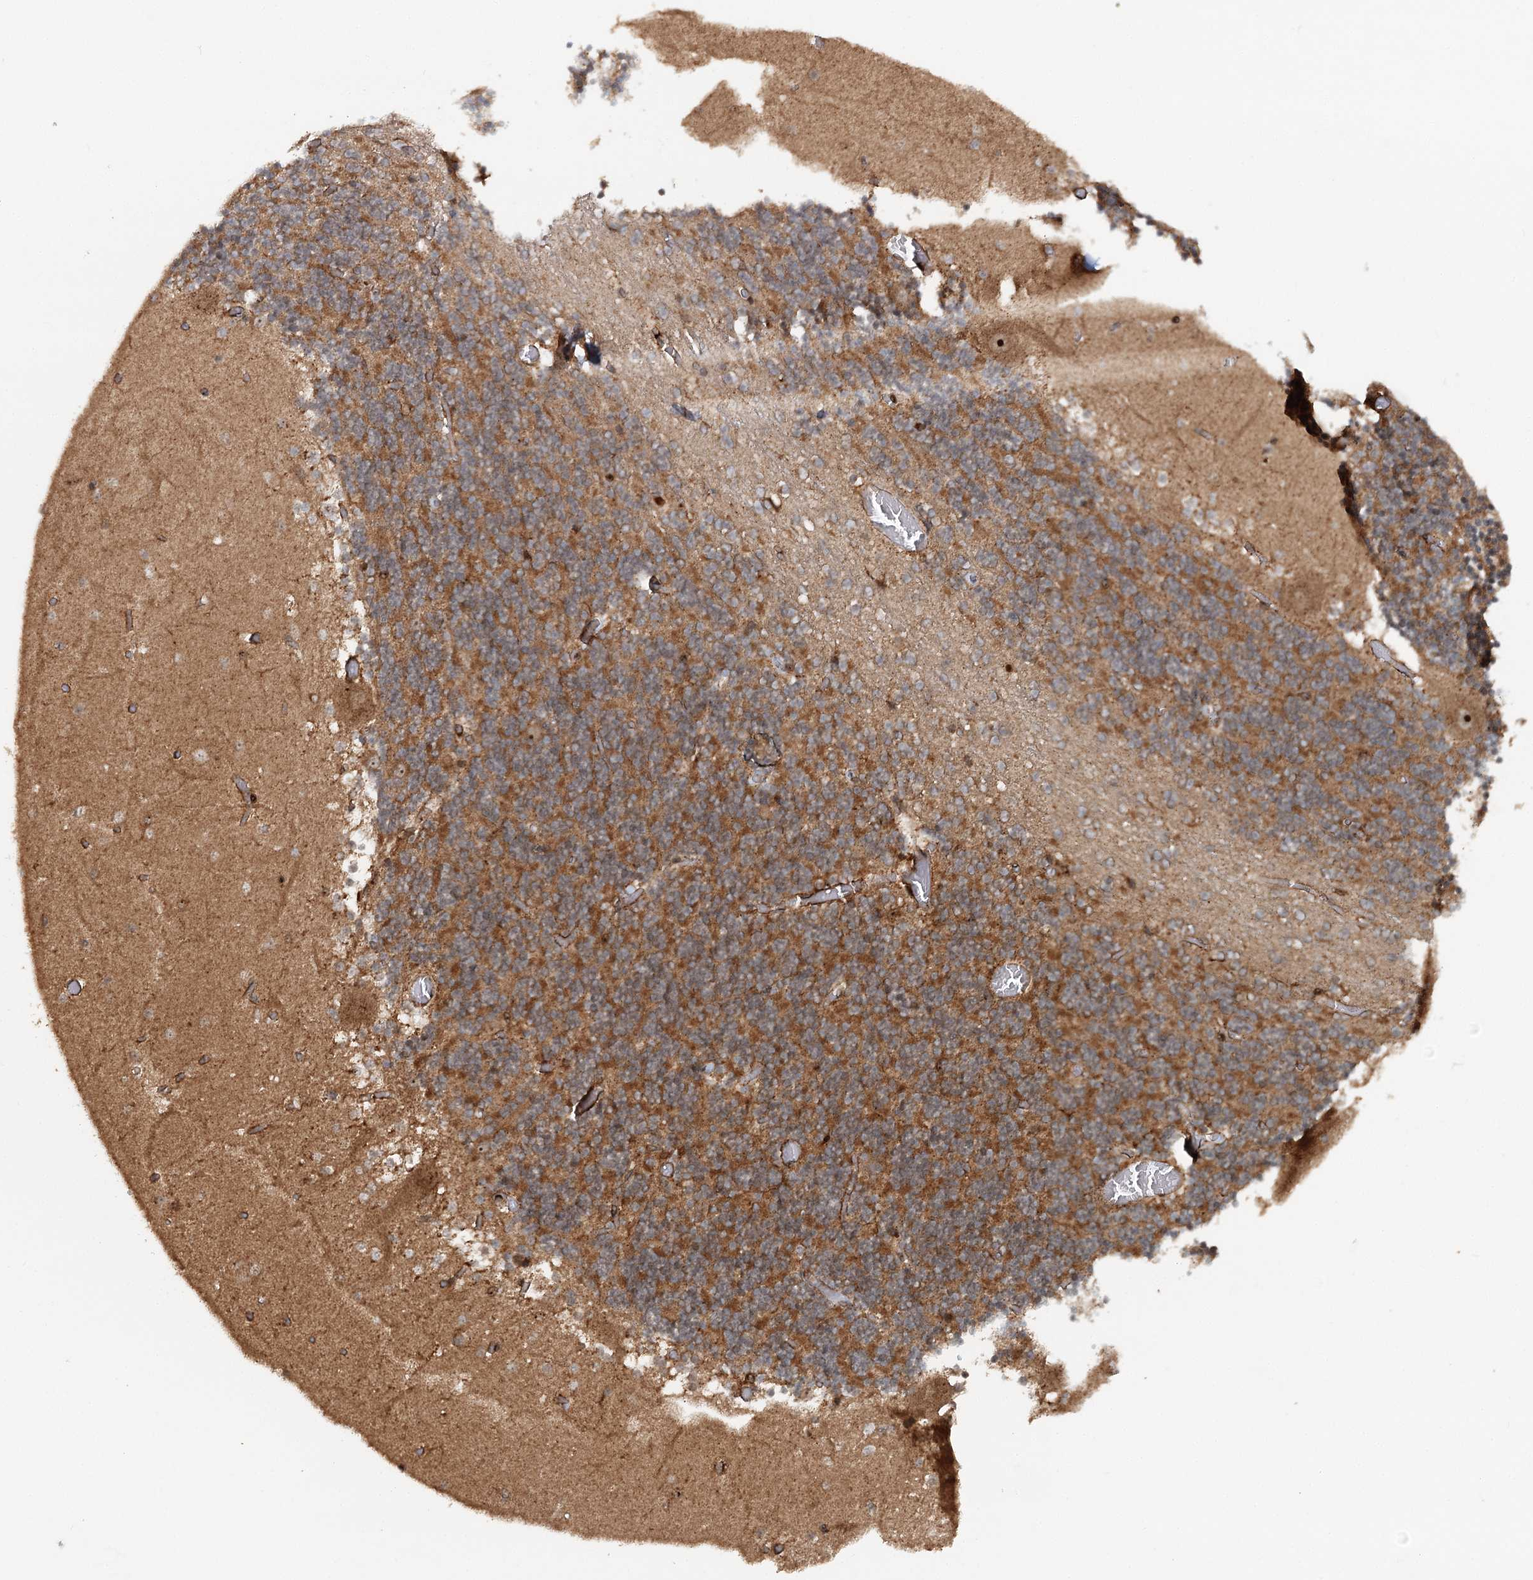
{"staining": {"intensity": "strong", "quantity": ">75%", "location": "cytoplasmic/membranous"}, "tissue": "cerebellum", "cell_type": "Cells in granular layer", "image_type": "normal", "snomed": [{"axis": "morphology", "description": "Normal tissue, NOS"}, {"axis": "topography", "description": "Cerebellum"}], "caption": "This micrograph reveals IHC staining of benign human cerebellum, with high strong cytoplasmic/membranous staining in approximately >75% of cells in granular layer.", "gene": "RNF111", "patient": {"sex": "female", "age": 28}}